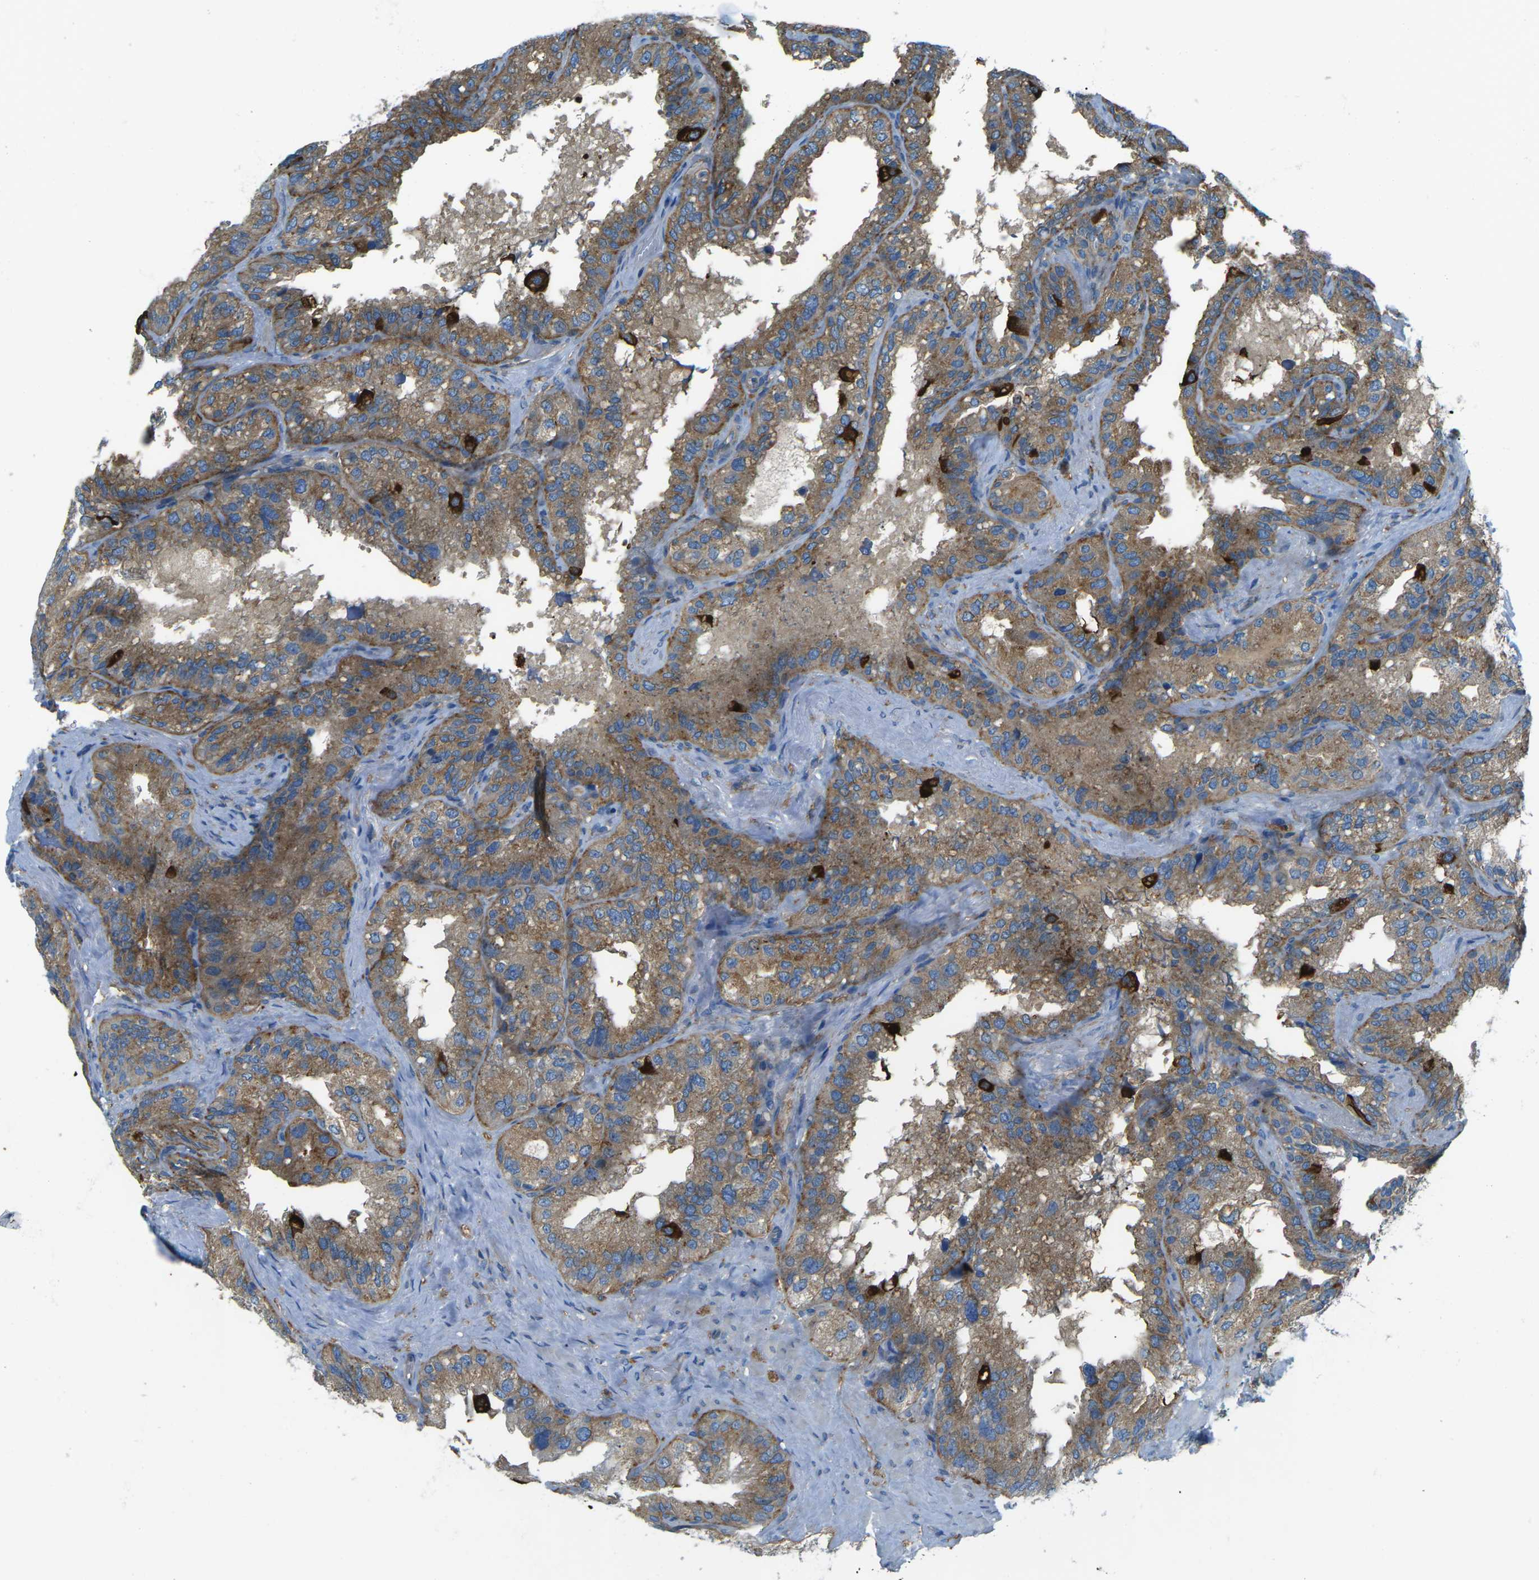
{"staining": {"intensity": "moderate", "quantity": ">75%", "location": "cytoplasmic/membranous"}, "tissue": "seminal vesicle", "cell_type": "Glandular cells", "image_type": "normal", "snomed": [{"axis": "morphology", "description": "Normal tissue, NOS"}, {"axis": "topography", "description": "Seminal veicle"}], "caption": "Immunohistochemical staining of benign seminal vesicle displays moderate cytoplasmic/membranous protein staining in approximately >75% of glandular cells. (Stains: DAB in brown, nuclei in blue, Microscopy: brightfield microscopy at high magnification).", "gene": "CDK17", "patient": {"sex": "male", "age": 68}}